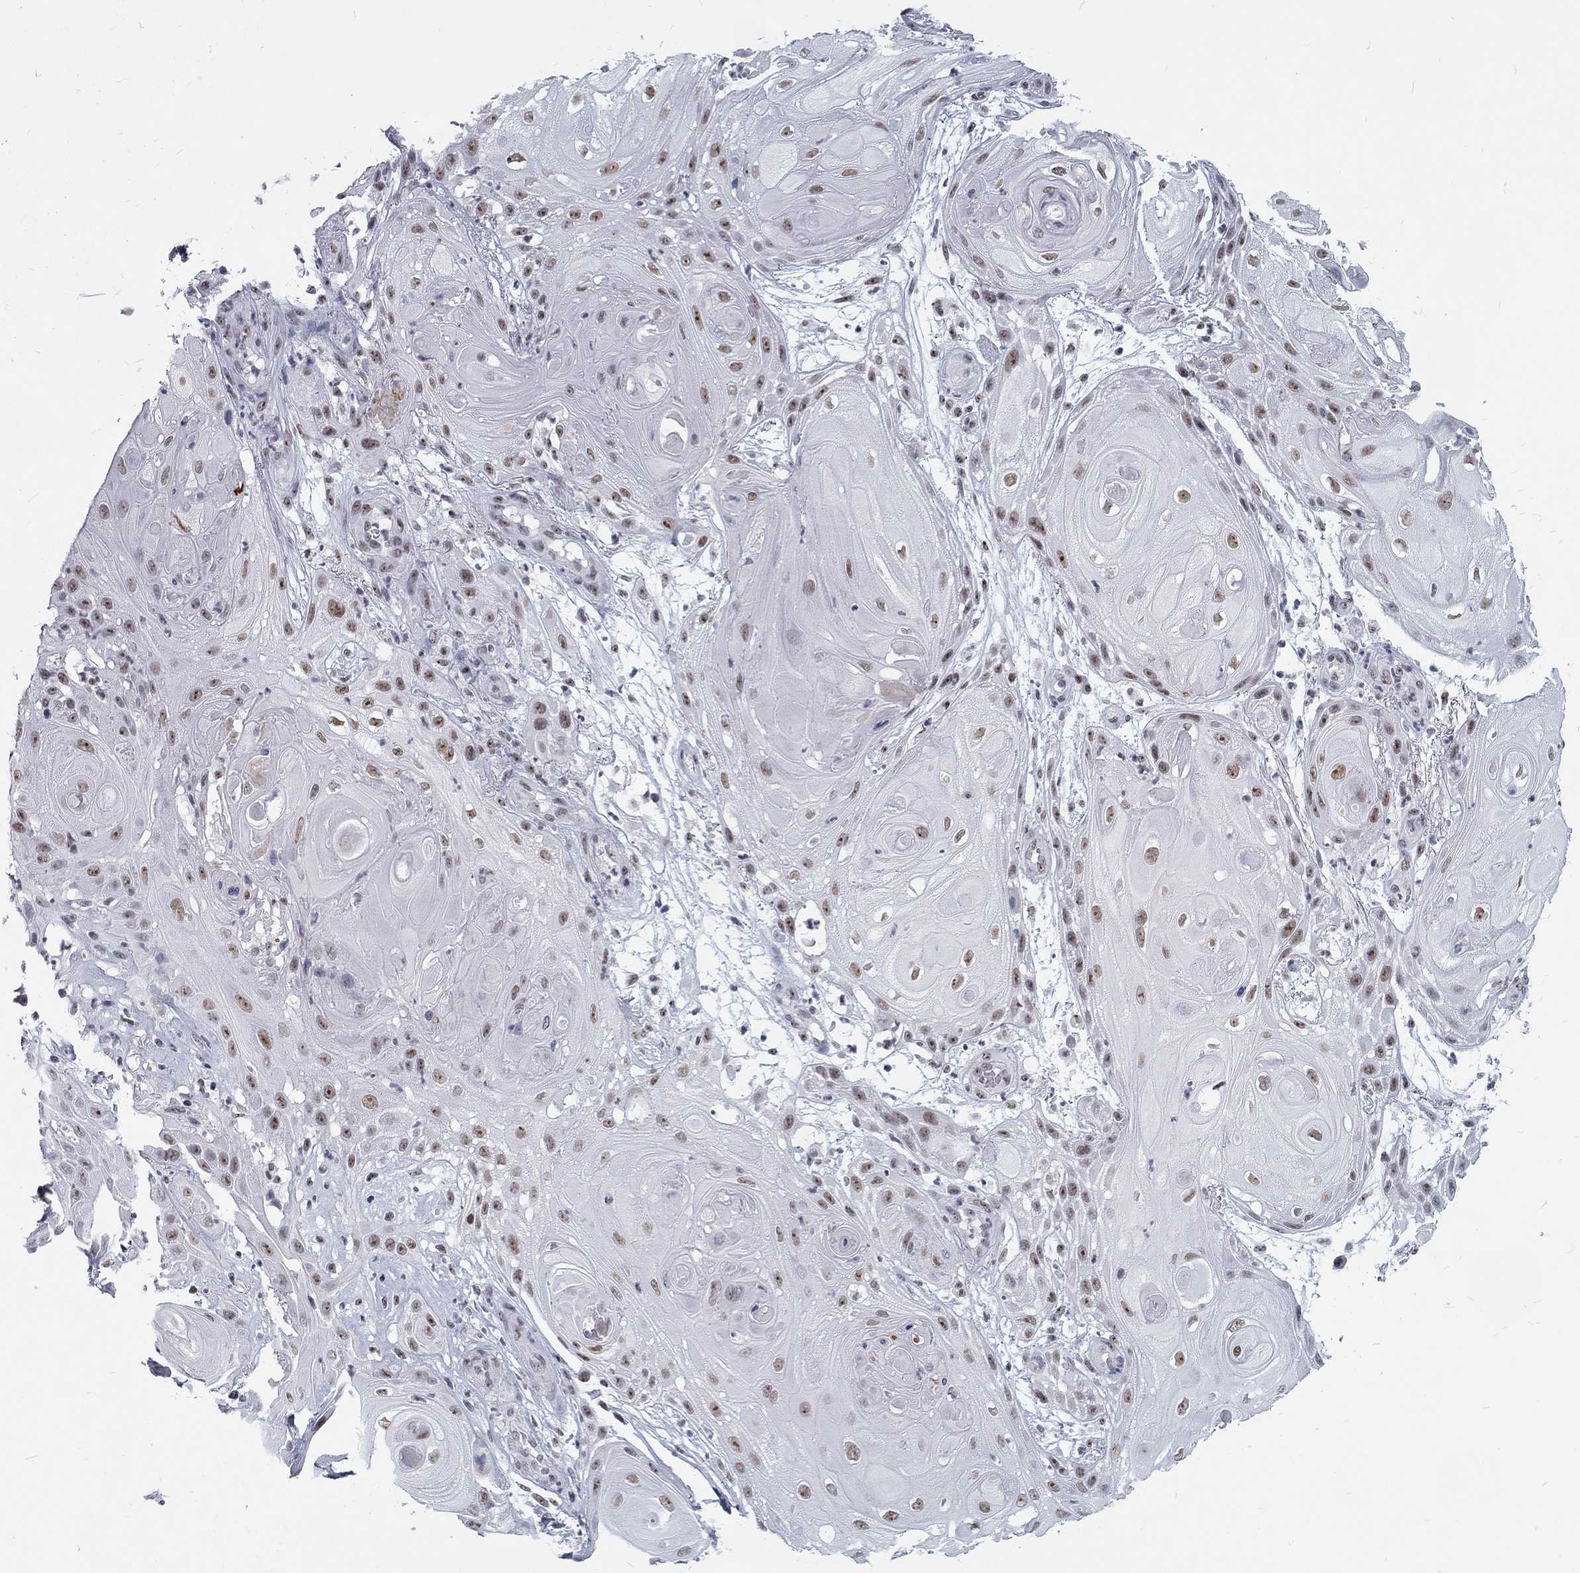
{"staining": {"intensity": "weak", "quantity": "25%-75%", "location": "nuclear"}, "tissue": "skin cancer", "cell_type": "Tumor cells", "image_type": "cancer", "snomed": [{"axis": "morphology", "description": "Squamous cell carcinoma, NOS"}, {"axis": "topography", "description": "Skin"}], "caption": "The photomicrograph exhibits a brown stain indicating the presence of a protein in the nuclear of tumor cells in skin cancer. (brown staining indicates protein expression, while blue staining denotes nuclei).", "gene": "SNORC", "patient": {"sex": "male", "age": 62}}